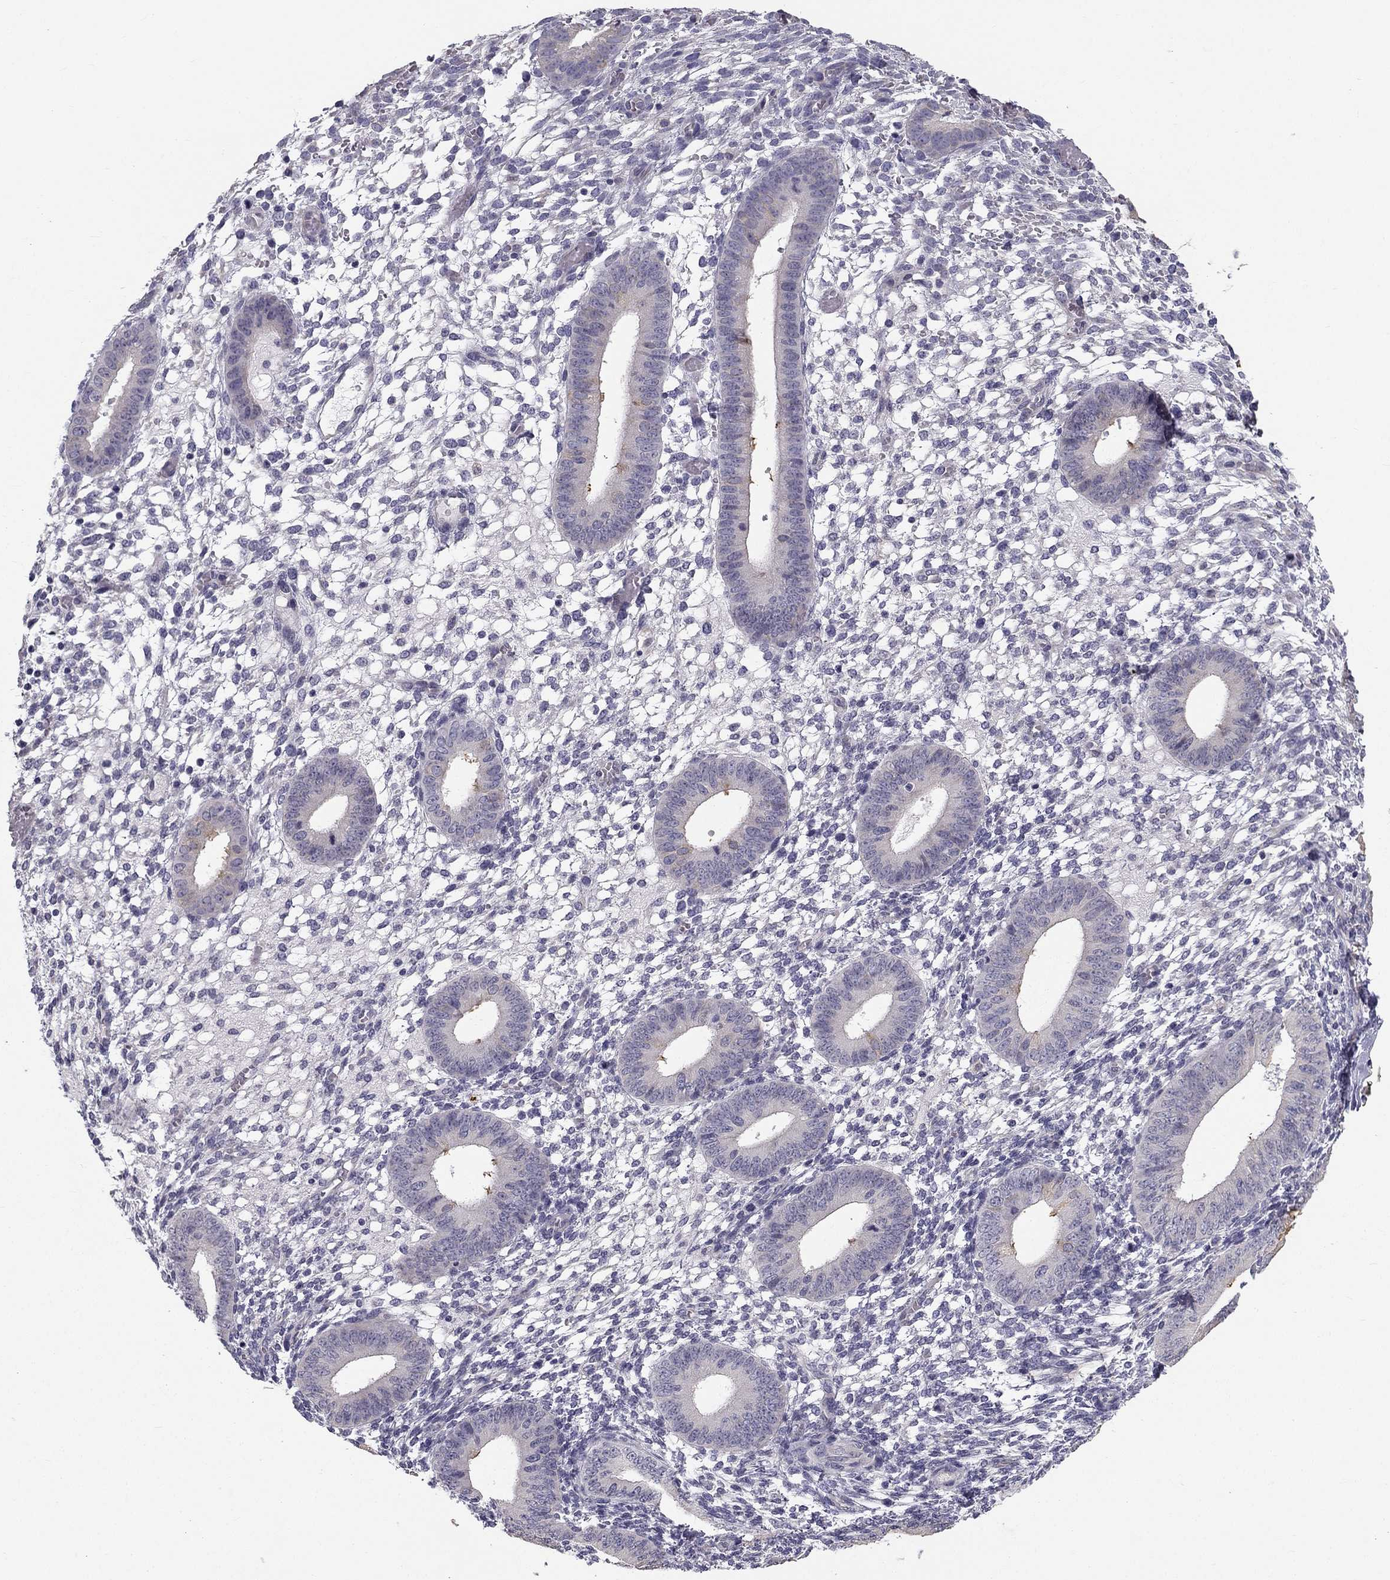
{"staining": {"intensity": "negative", "quantity": "none", "location": "none"}, "tissue": "endometrium", "cell_type": "Cells in endometrial stroma", "image_type": "normal", "snomed": [{"axis": "morphology", "description": "Normal tissue, NOS"}, {"axis": "topography", "description": "Endometrium"}], "caption": "Protein analysis of unremarkable endometrium demonstrates no significant positivity in cells in endometrial stroma.", "gene": "CCDC40", "patient": {"sex": "female", "age": 39}}